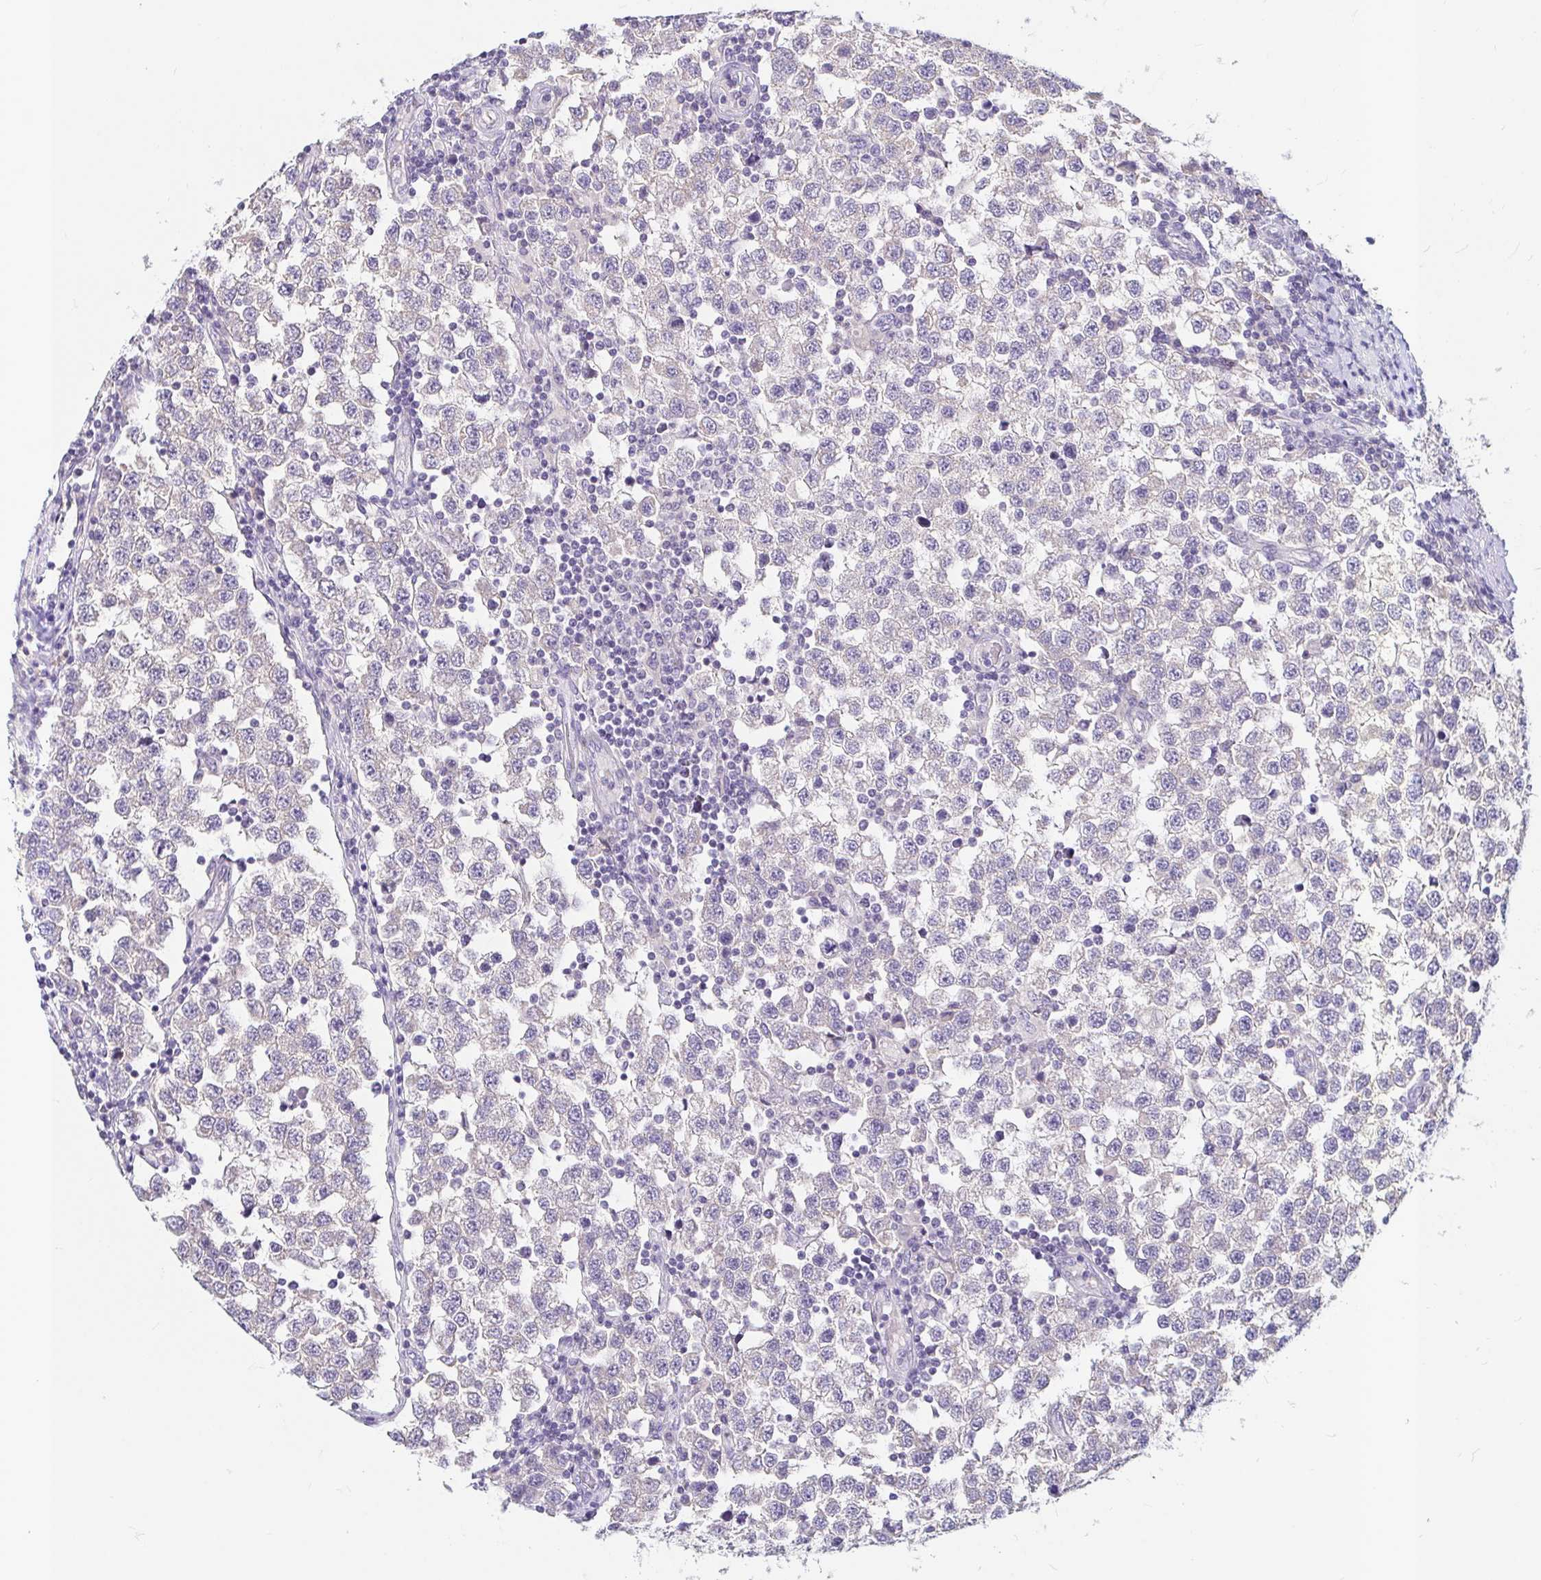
{"staining": {"intensity": "negative", "quantity": "none", "location": "none"}, "tissue": "testis cancer", "cell_type": "Tumor cells", "image_type": "cancer", "snomed": [{"axis": "morphology", "description": "Seminoma, NOS"}, {"axis": "topography", "description": "Testis"}], "caption": "Tumor cells show no significant protein positivity in testis cancer (seminoma).", "gene": "ADH1A", "patient": {"sex": "male", "age": 34}}